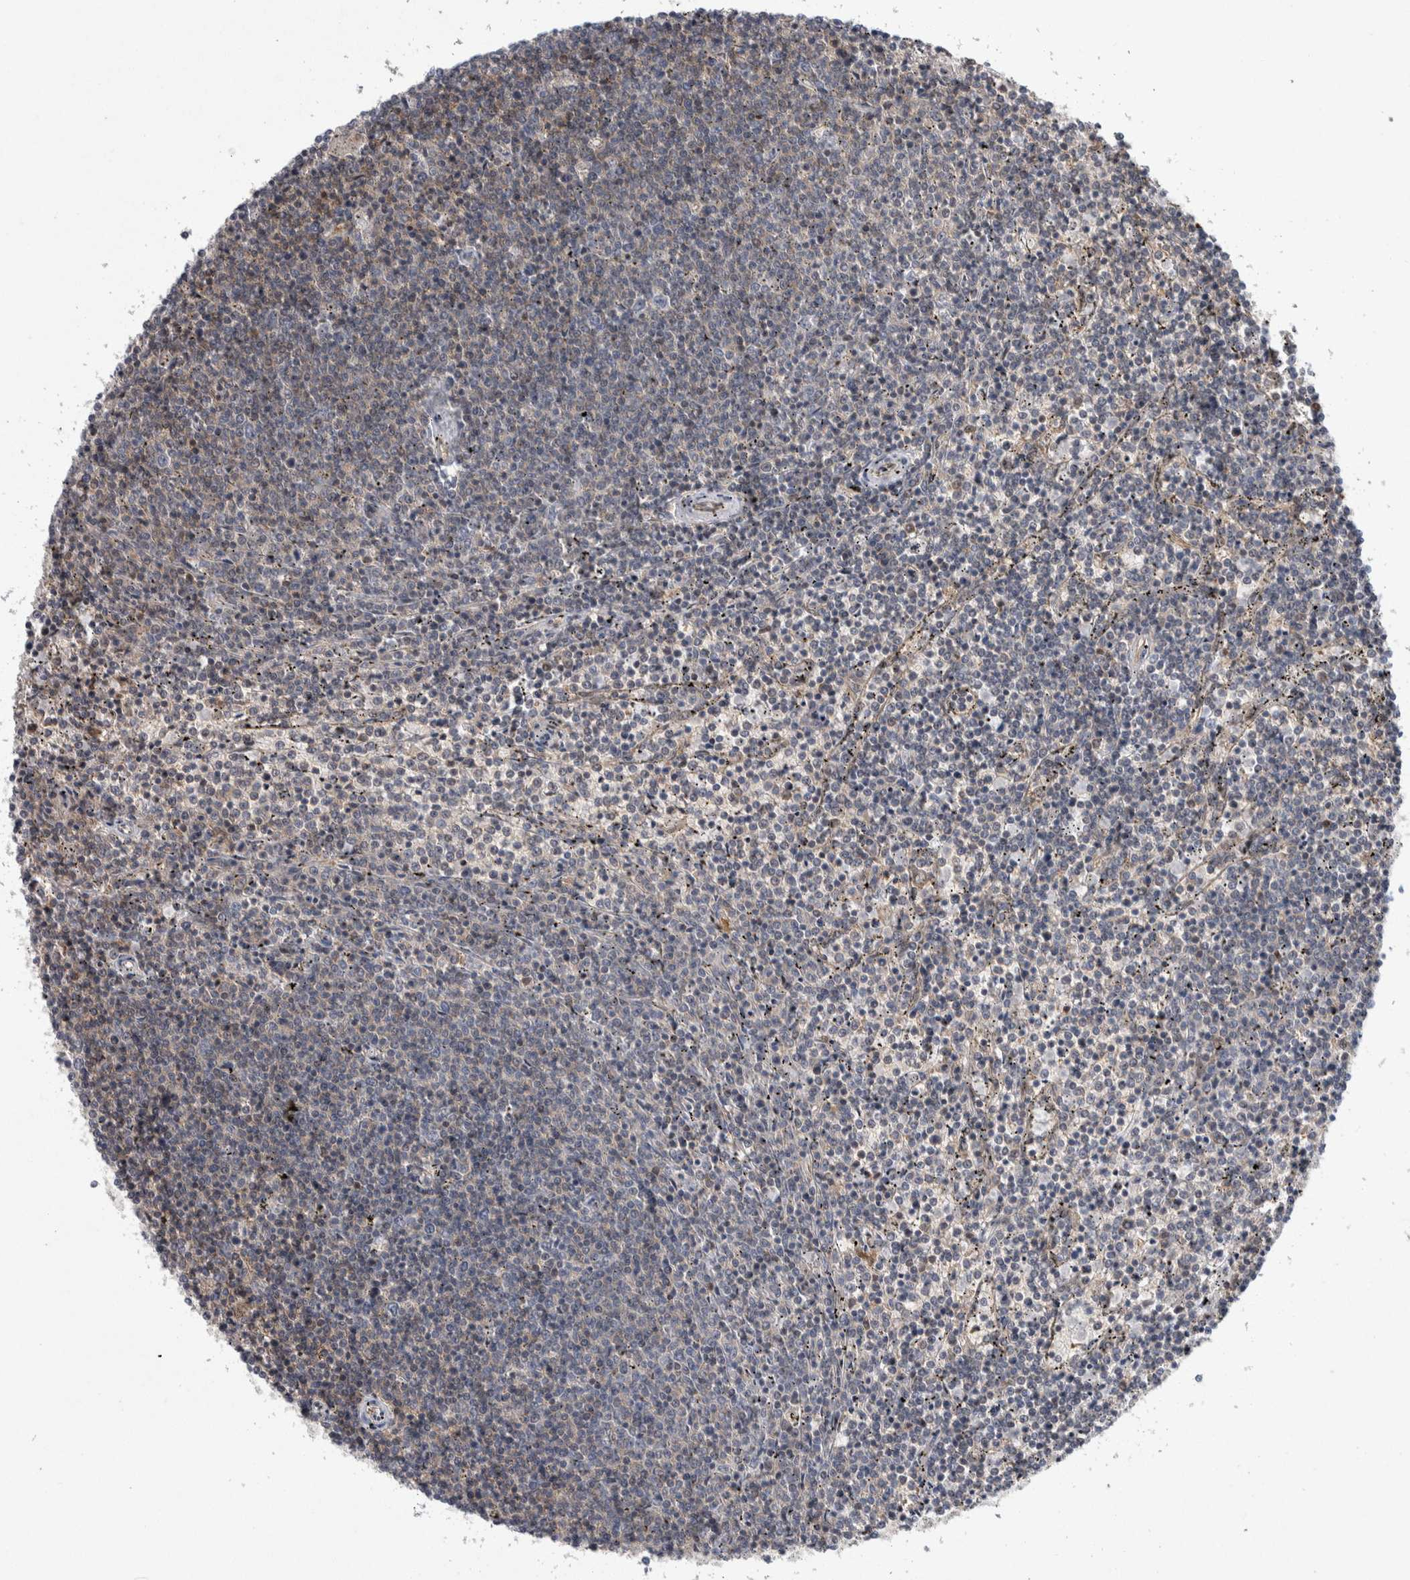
{"staining": {"intensity": "negative", "quantity": "none", "location": "none"}, "tissue": "lymphoma", "cell_type": "Tumor cells", "image_type": "cancer", "snomed": [{"axis": "morphology", "description": "Malignant lymphoma, non-Hodgkin's type, Low grade"}, {"axis": "topography", "description": "Spleen"}], "caption": "Immunohistochemistry (IHC) of malignant lymphoma, non-Hodgkin's type (low-grade) displays no positivity in tumor cells.", "gene": "PTPA", "patient": {"sex": "female", "age": 50}}